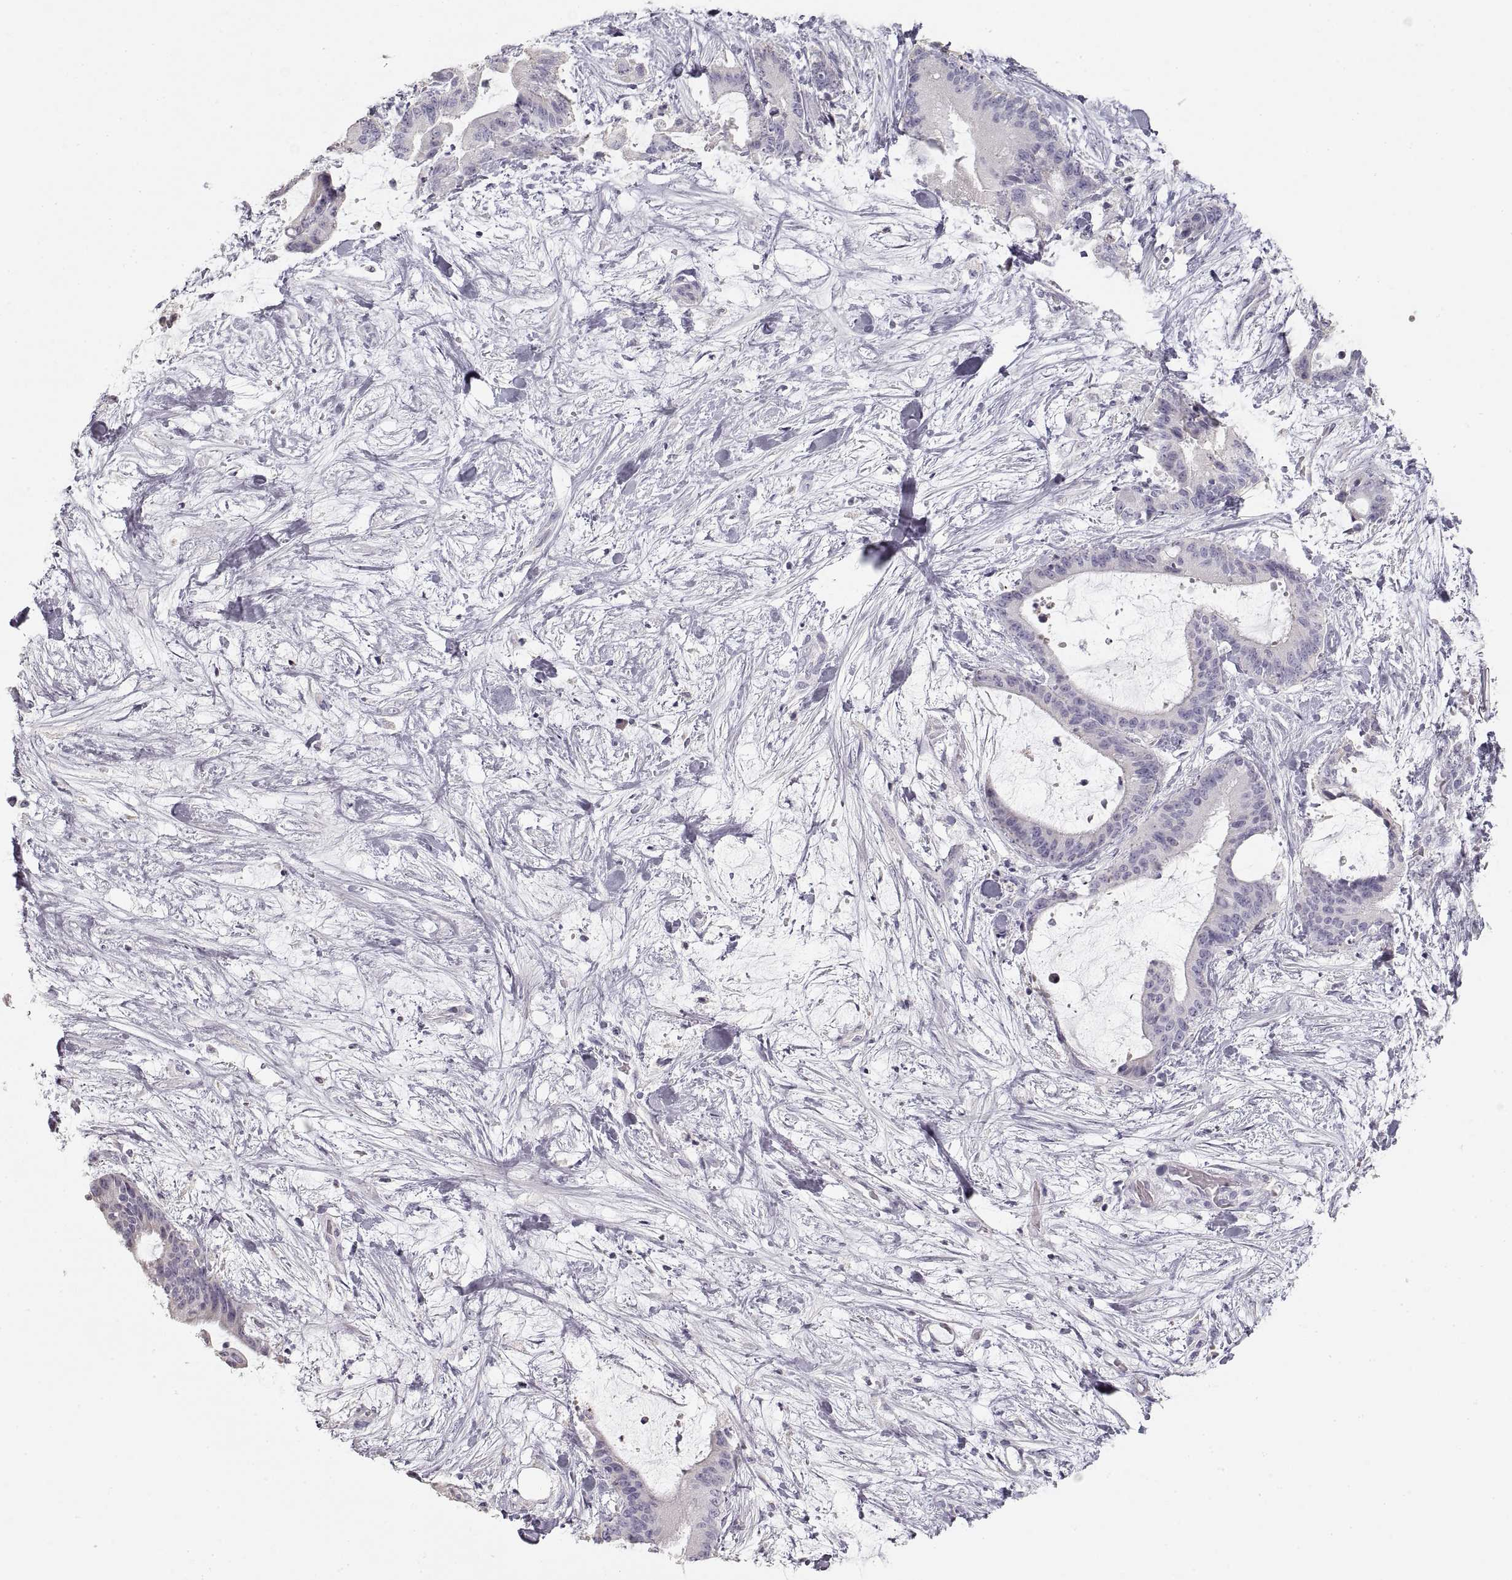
{"staining": {"intensity": "negative", "quantity": "none", "location": "none"}, "tissue": "liver cancer", "cell_type": "Tumor cells", "image_type": "cancer", "snomed": [{"axis": "morphology", "description": "Cholangiocarcinoma"}, {"axis": "topography", "description": "Liver"}], "caption": "Immunohistochemistry of human cholangiocarcinoma (liver) exhibits no staining in tumor cells.", "gene": "ZP3", "patient": {"sex": "female", "age": 73}}